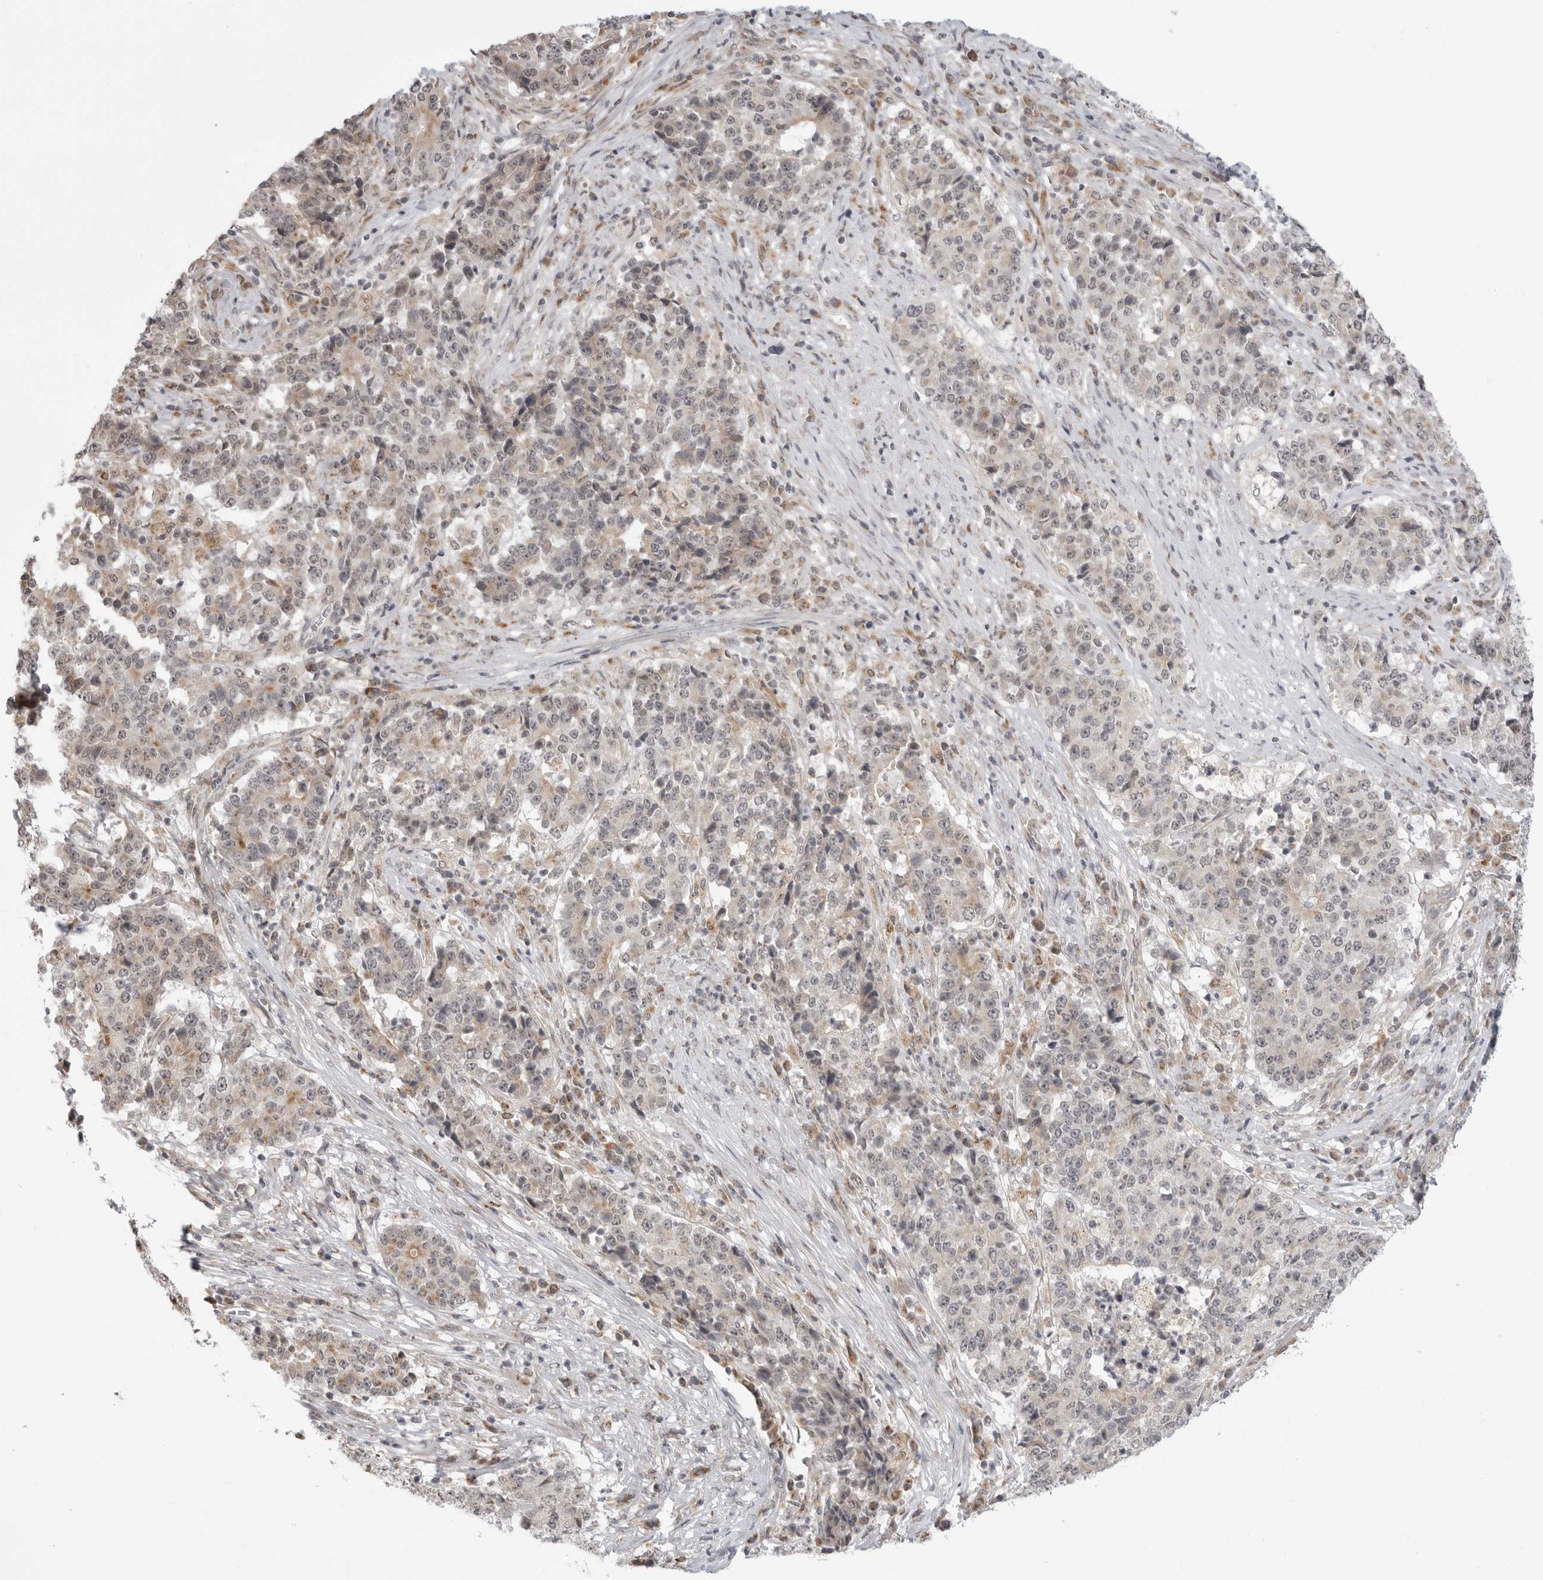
{"staining": {"intensity": "weak", "quantity": "<25%", "location": "cytoplasmic/membranous"}, "tissue": "stomach cancer", "cell_type": "Tumor cells", "image_type": "cancer", "snomed": [{"axis": "morphology", "description": "Adenocarcinoma, NOS"}, {"axis": "topography", "description": "Stomach"}], "caption": "The photomicrograph exhibits no staining of tumor cells in stomach adenocarcinoma. (Brightfield microscopy of DAB immunohistochemistry at high magnification).", "gene": "KALRN", "patient": {"sex": "male", "age": 59}}